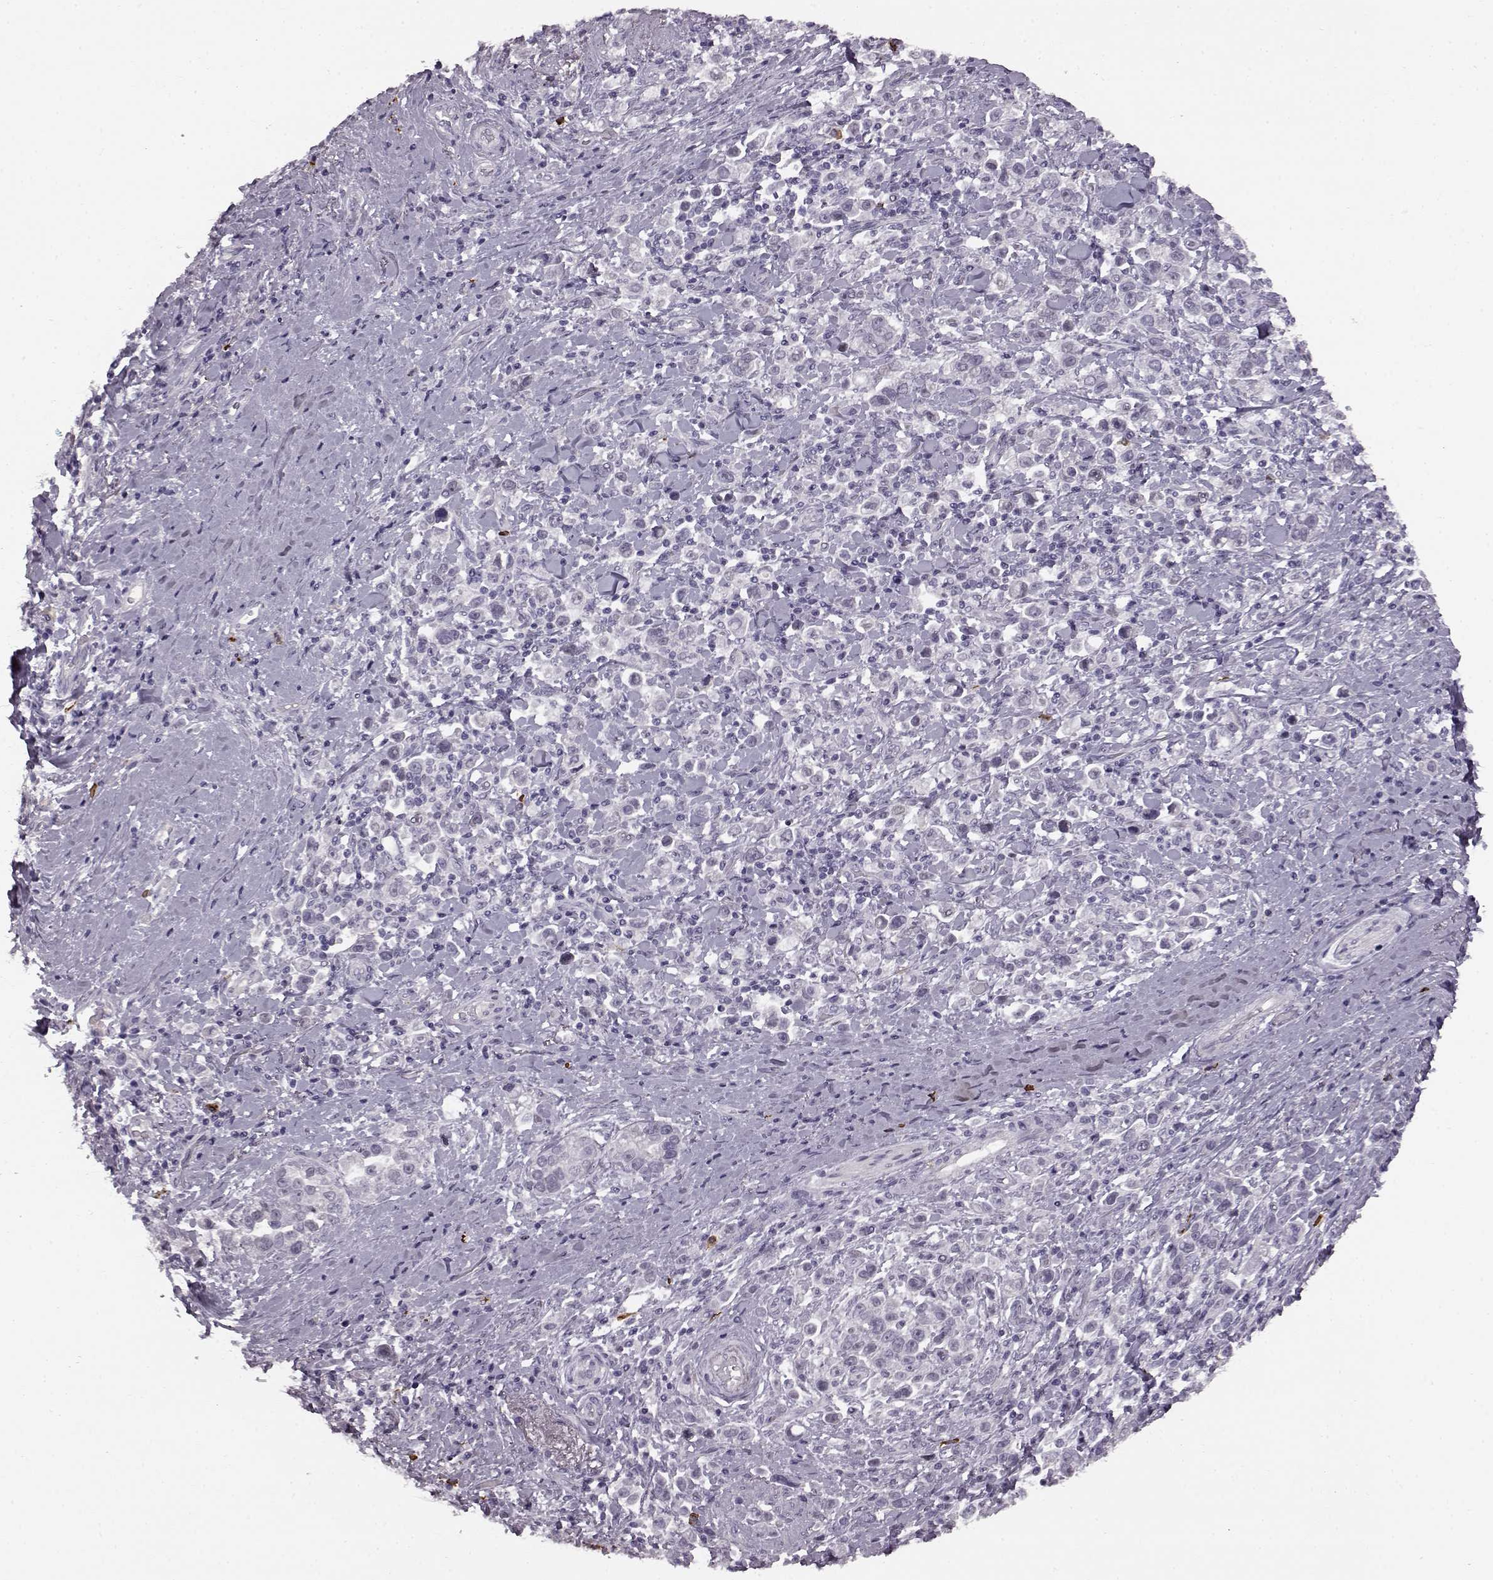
{"staining": {"intensity": "negative", "quantity": "none", "location": "none"}, "tissue": "stomach cancer", "cell_type": "Tumor cells", "image_type": "cancer", "snomed": [{"axis": "morphology", "description": "Adenocarcinoma, NOS"}, {"axis": "topography", "description": "Stomach"}], "caption": "DAB (3,3'-diaminobenzidine) immunohistochemical staining of human stomach cancer demonstrates no significant positivity in tumor cells.", "gene": "PRPH2", "patient": {"sex": "male", "age": 93}}